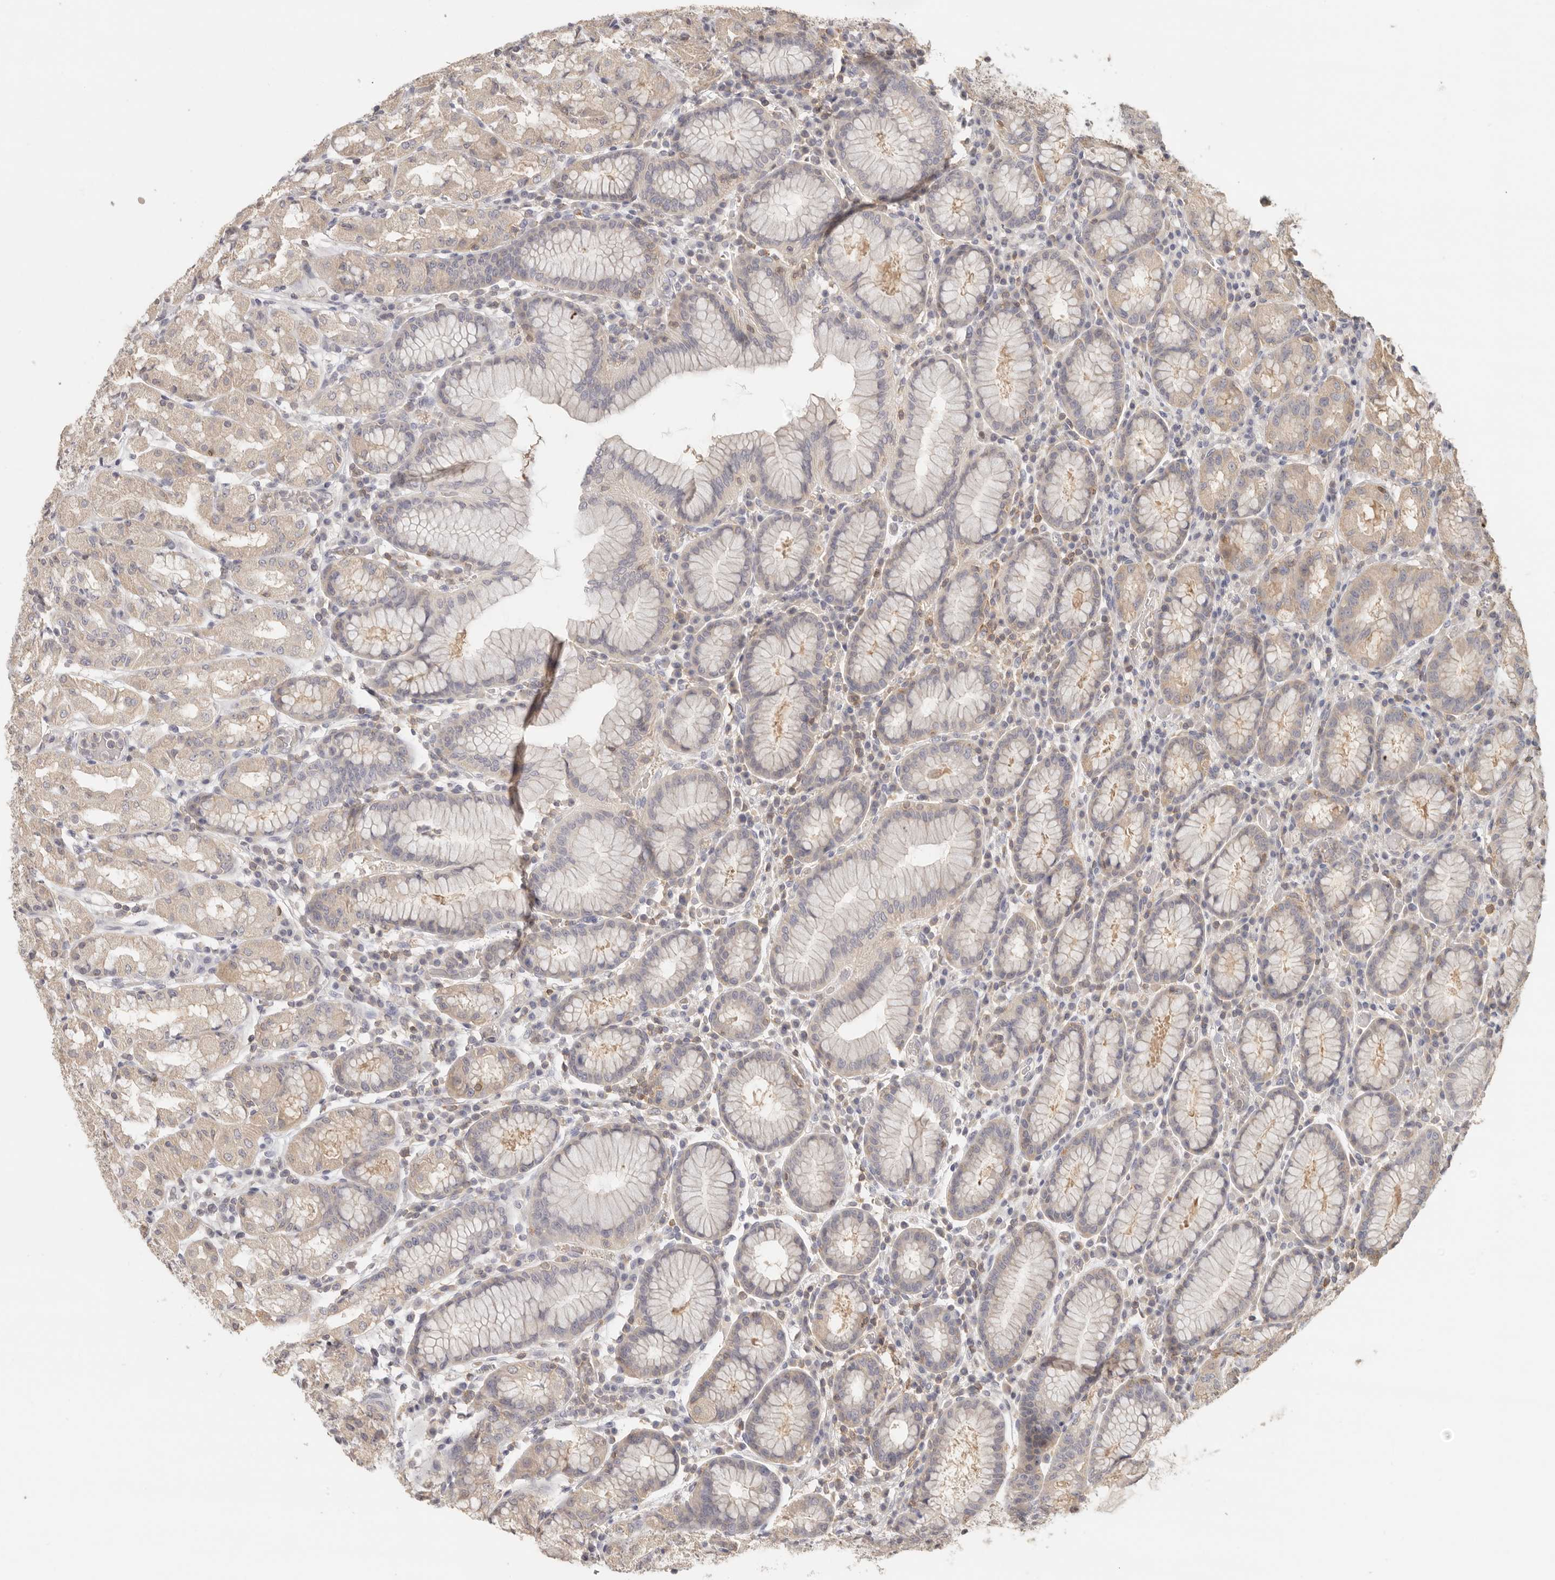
{"staining": {"intensity": "weak", "quantity": "<25%", "location": "cytoplasmic/membranous"}, "tissue": "stomach", "cell_type": "Glandular cells", "image_type": "normal", "snomed": [{"axis": "morphology", "description": "Normal tissue, NOS"}, {"axis": "topography", "description": "Stomach"}, {"axis": "topography", "description": "Stomach, lower"}], "caption": "DAB immunohistochemical staining of normal human stomach reveals no significant staining in glandular cells. (DAB (3,3'-diaminobenzidine) IHC, high magnification).", "gene": "CSK", "patient": {"sex": "female", "age": 56}}